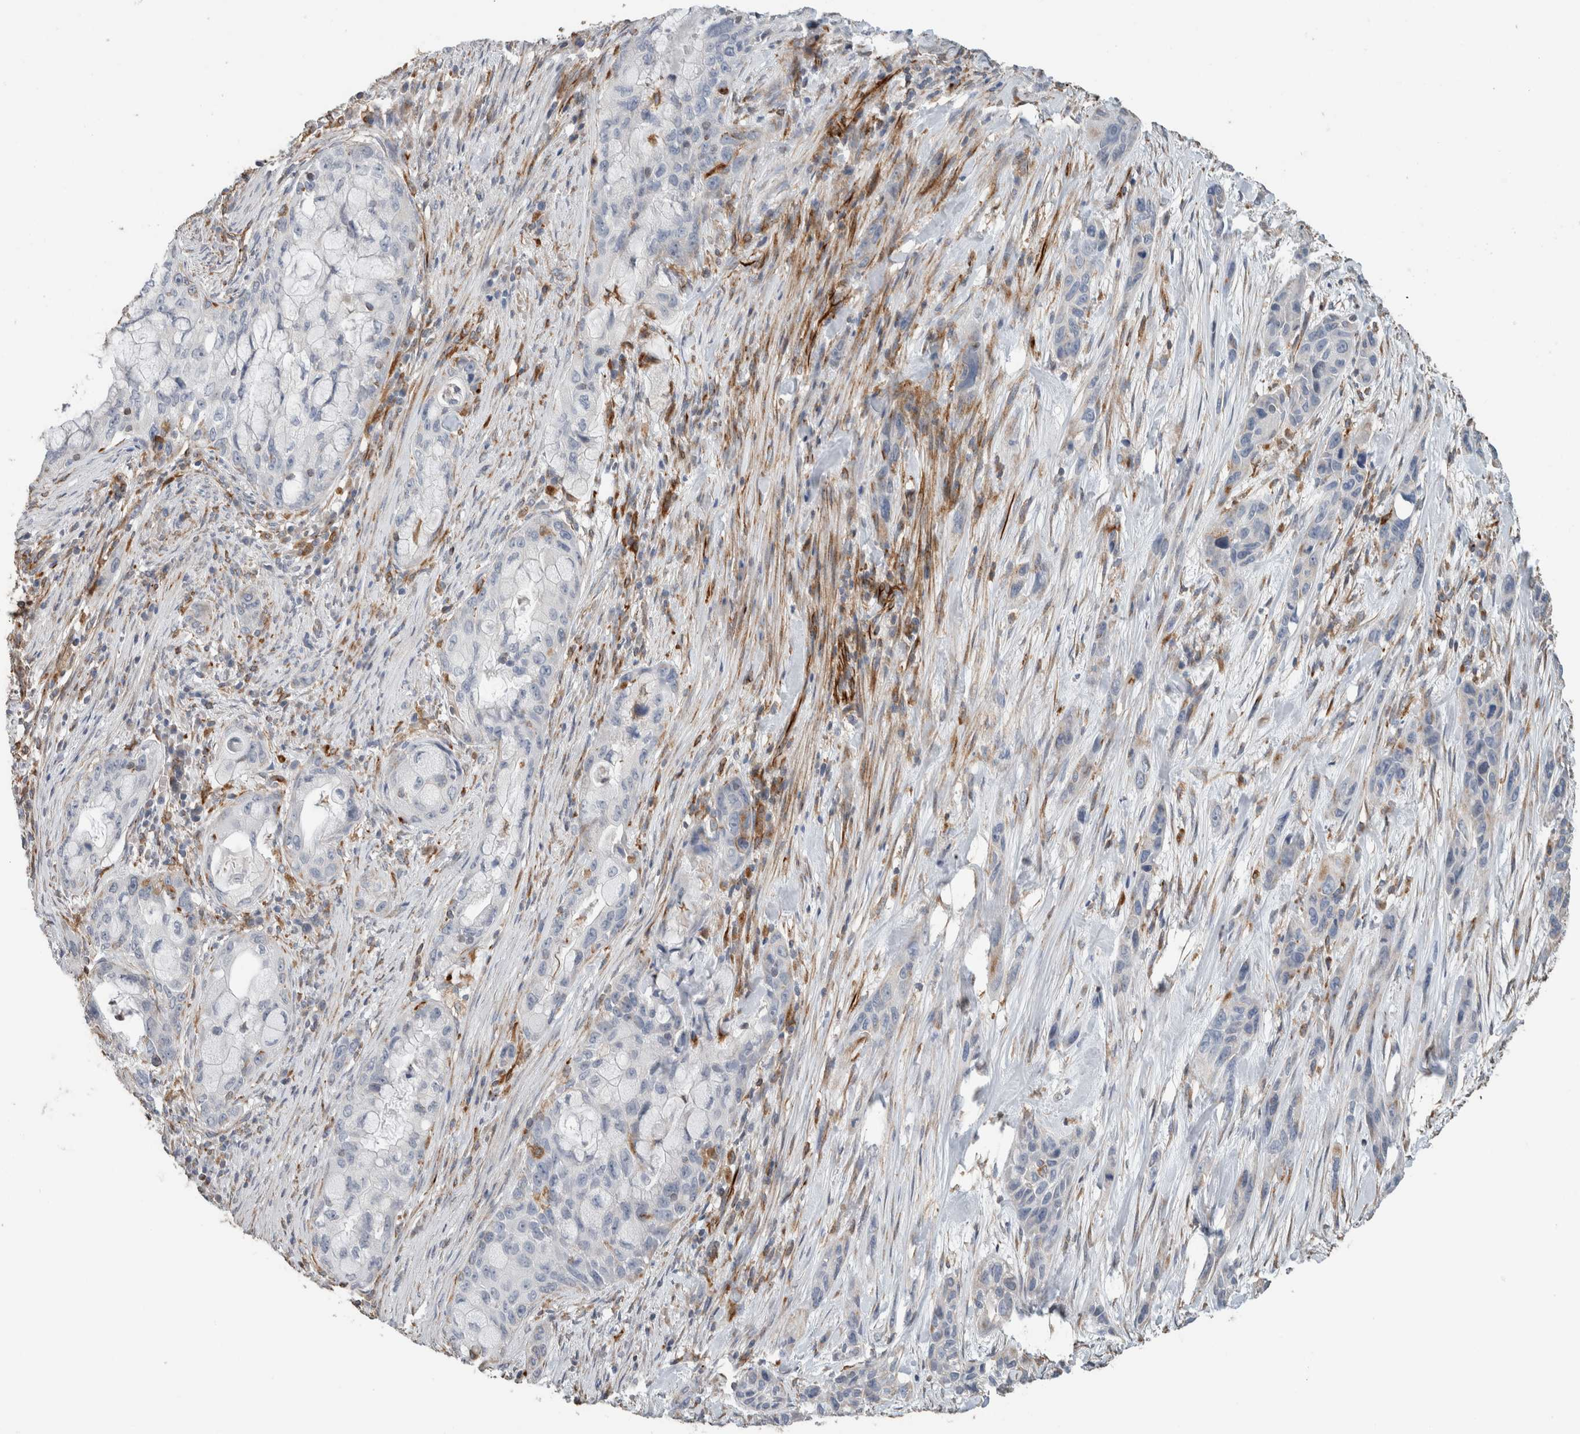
{"staining": {"intensity": "negative", "quantity": "none", "location": "none"}, "tissue": "pancreatic cancer", "cell_type": "Tumor cells", "image_type": "cancer", "snomed": [{"axis": "morphology", "description": "Adenocarcinoma, NOS"}, {"axis": "topography", "description": "Pancreas"}], "caption": "Immunohistochemical staining of human pancreatic cancer shows no significant staining in tumor cells.", "gene": "LY86", "patient": {"sex": "male", "age": 53}}